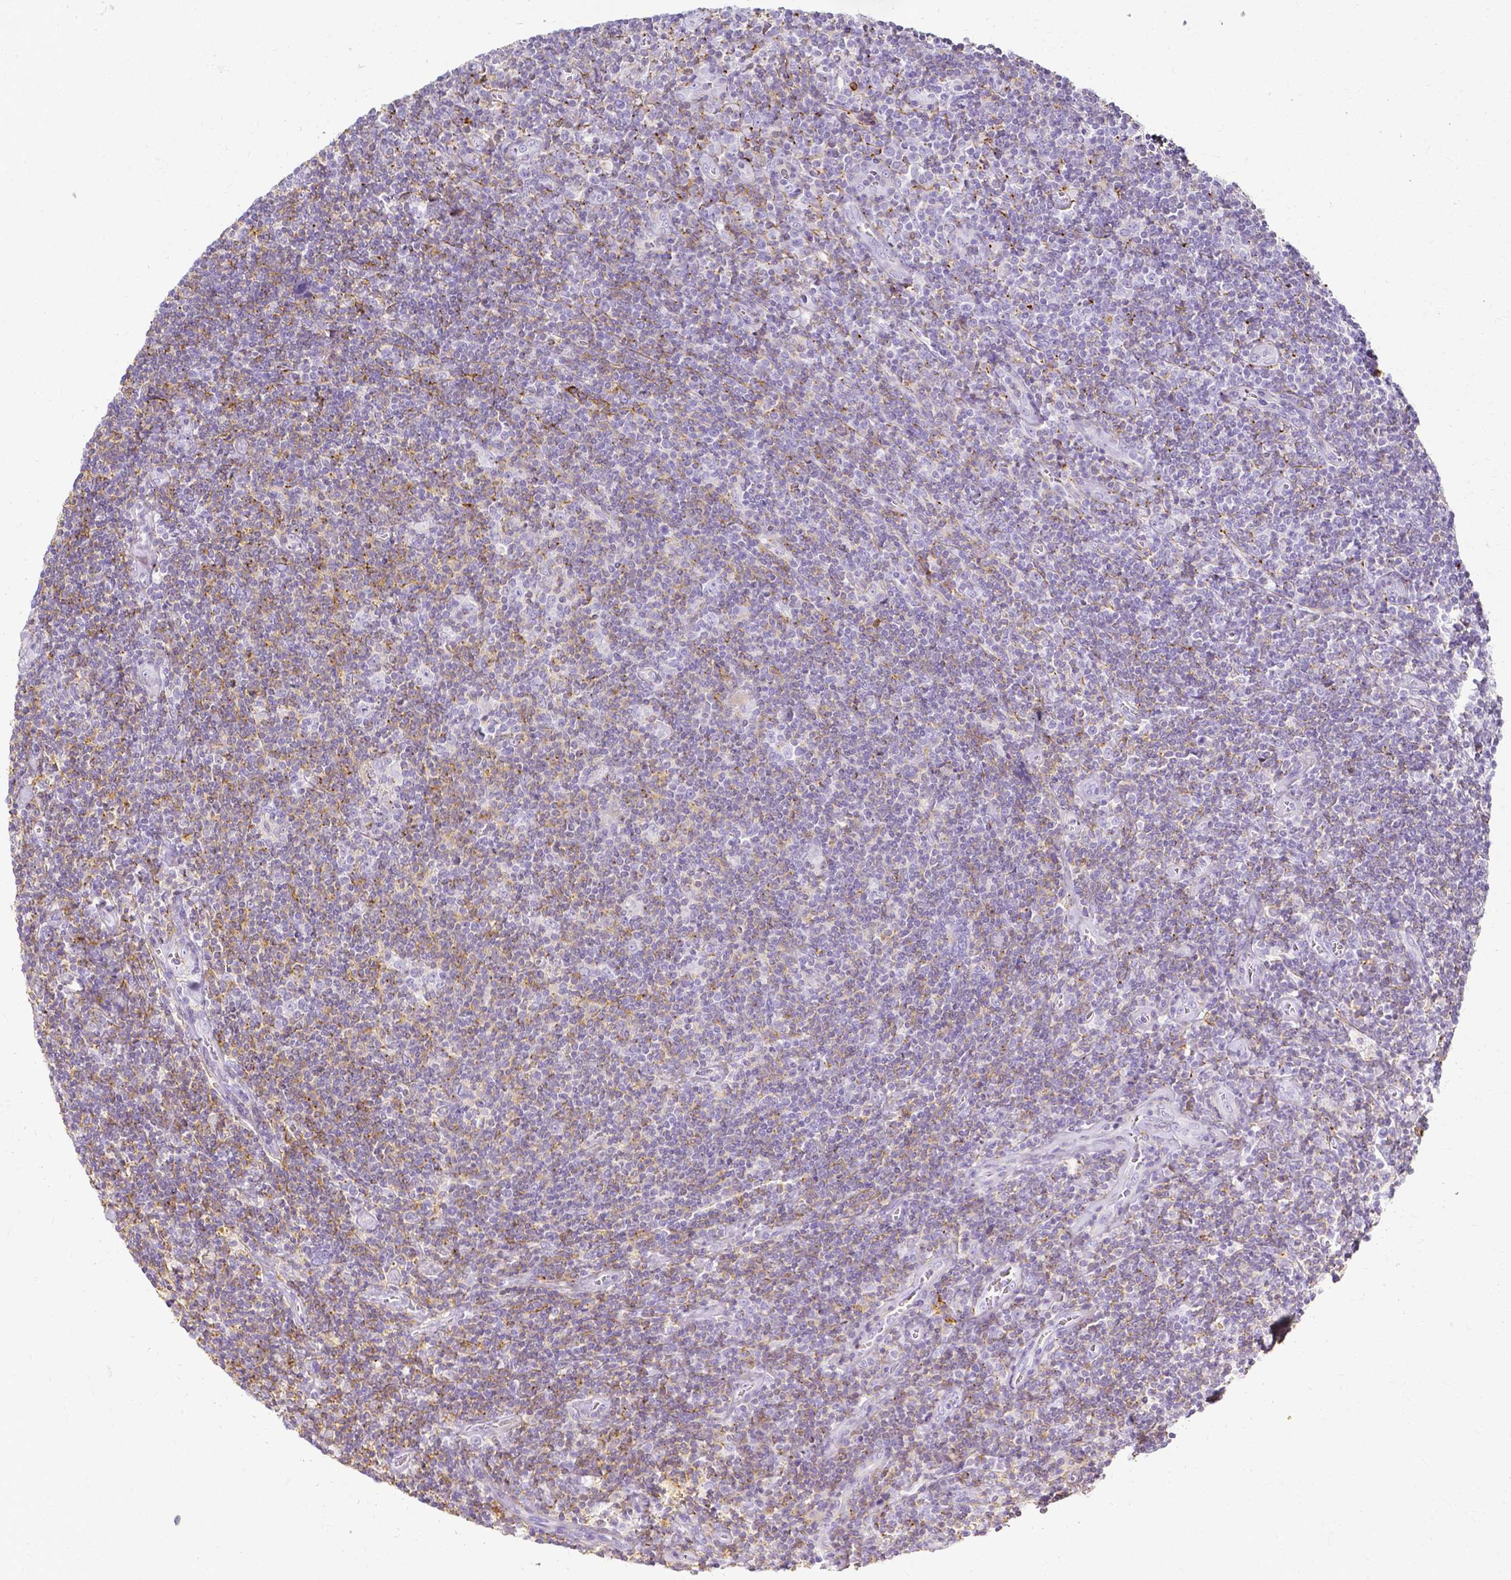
{"staining": {"intensity": "negative", "quantity": "none", "location": "none"}, "tissue": "lymphoma", "cell_type": "Tumor cells", "image_type": "cancer", "snomed": [{"axis": "morphology", "description": "Hodgkin's disease, NOS"}, {"axis": "topography", "description": "Lymph node"}], "caption": "The micrograph displays no staining of tumor cells in Hodgkin's disease. Brightfield microscopy of immunohistochemistry stained with DAB (3,3'-diaminobenzidine) (brown) and hematoxylin (blue), captured at high magnification.", "gene": "HSPA12A", "patient": {"sex": "male", "age": 40}}